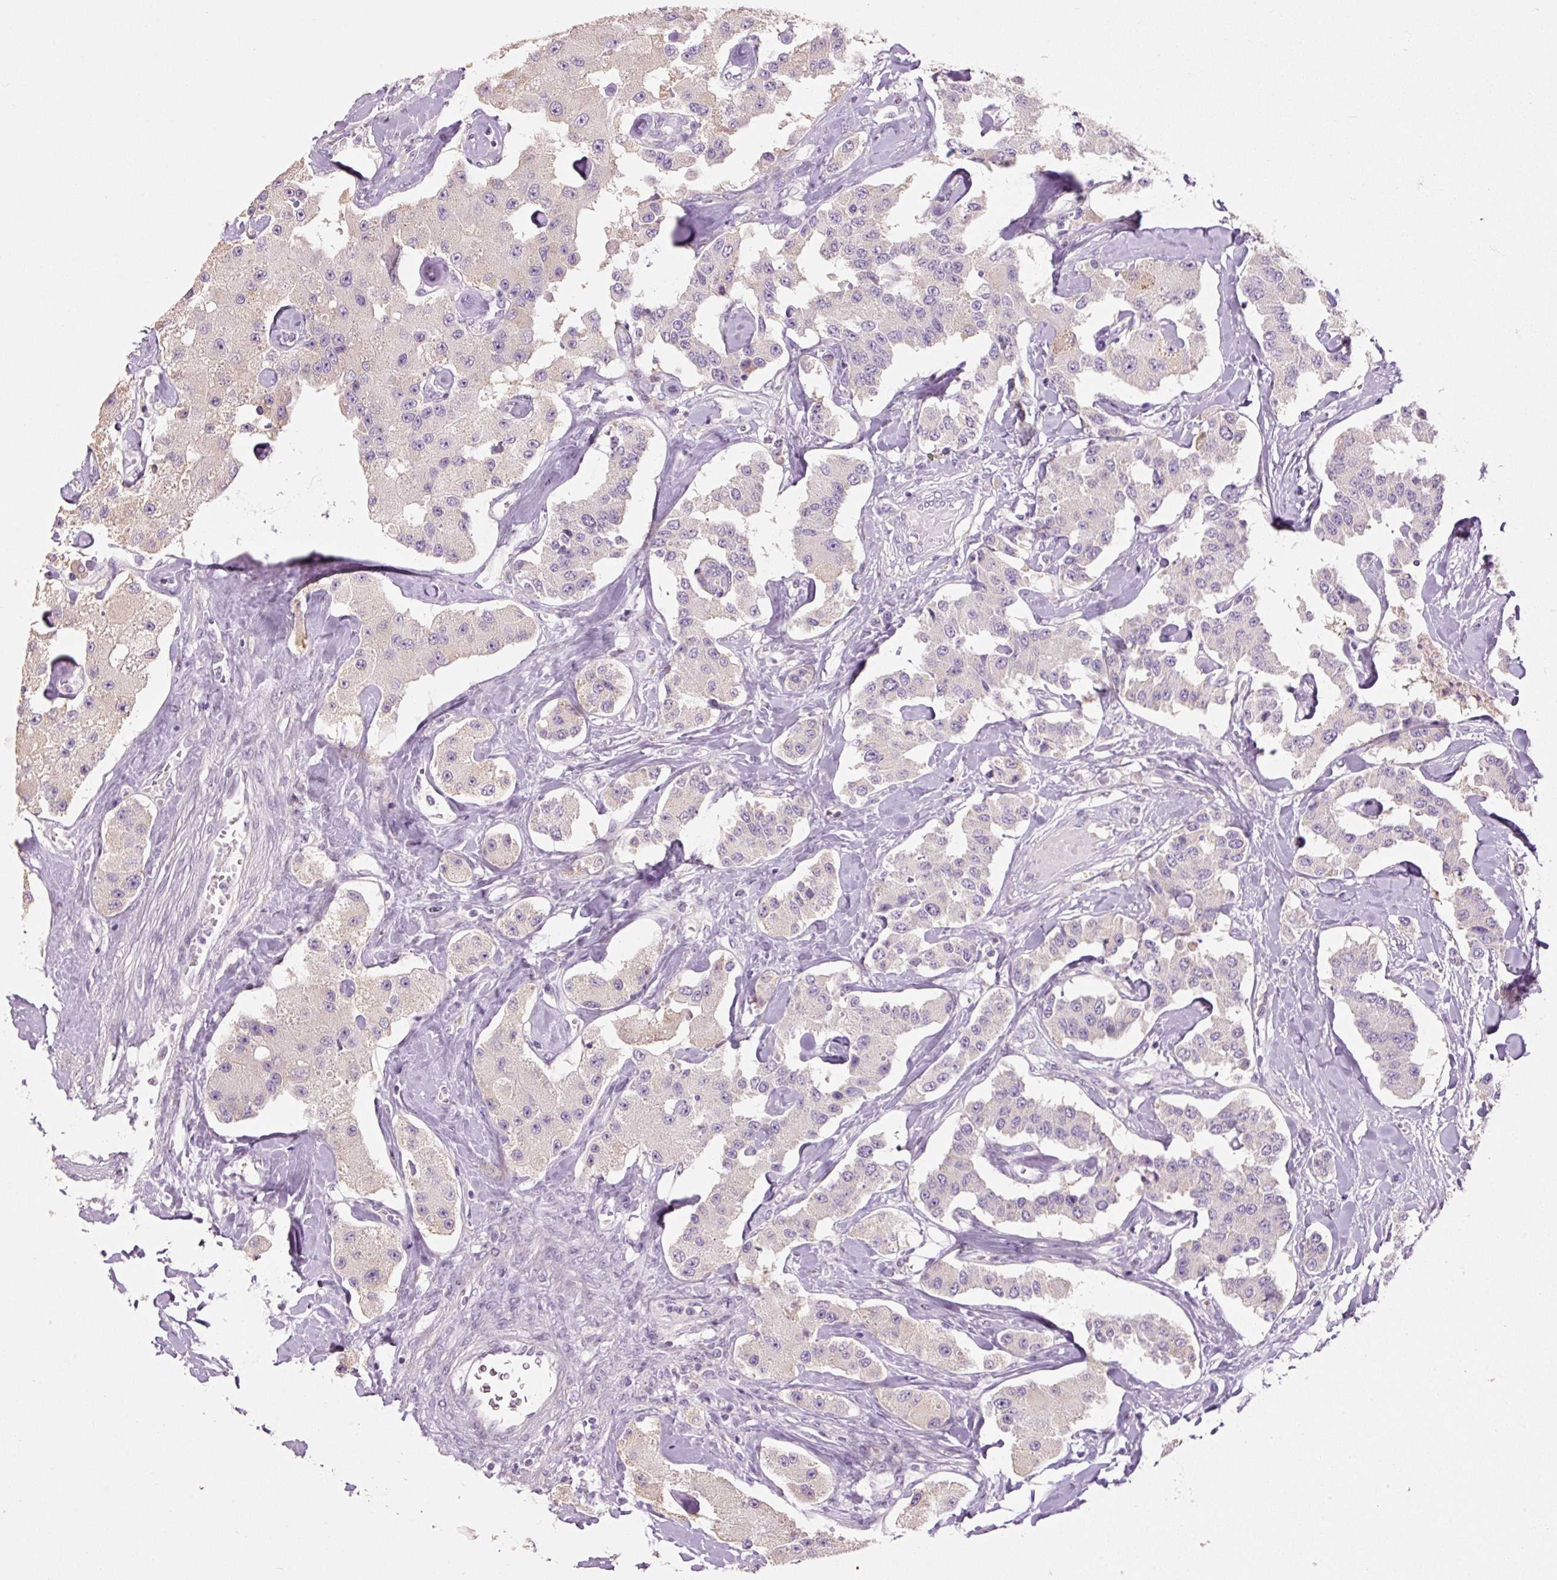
{"staining": {"intensity": "negative", "quantity": "none", "location": "none"}, "tissue": "carcinoid", "cell_type": "Tumor cells", "image_type": "cancer", "snomed": [{"axis": "morphology", "description": "Carcinoid, malignant, NOS"}, {"axis": "topography", "description": "Pancreas"}], "caption": "An IHC photomicrograph of carcinoid is shown. There is no staining in tumor cells of carcinoid.", "gene": "HAX1", "patient": {"sex": "male", "age": 41}}